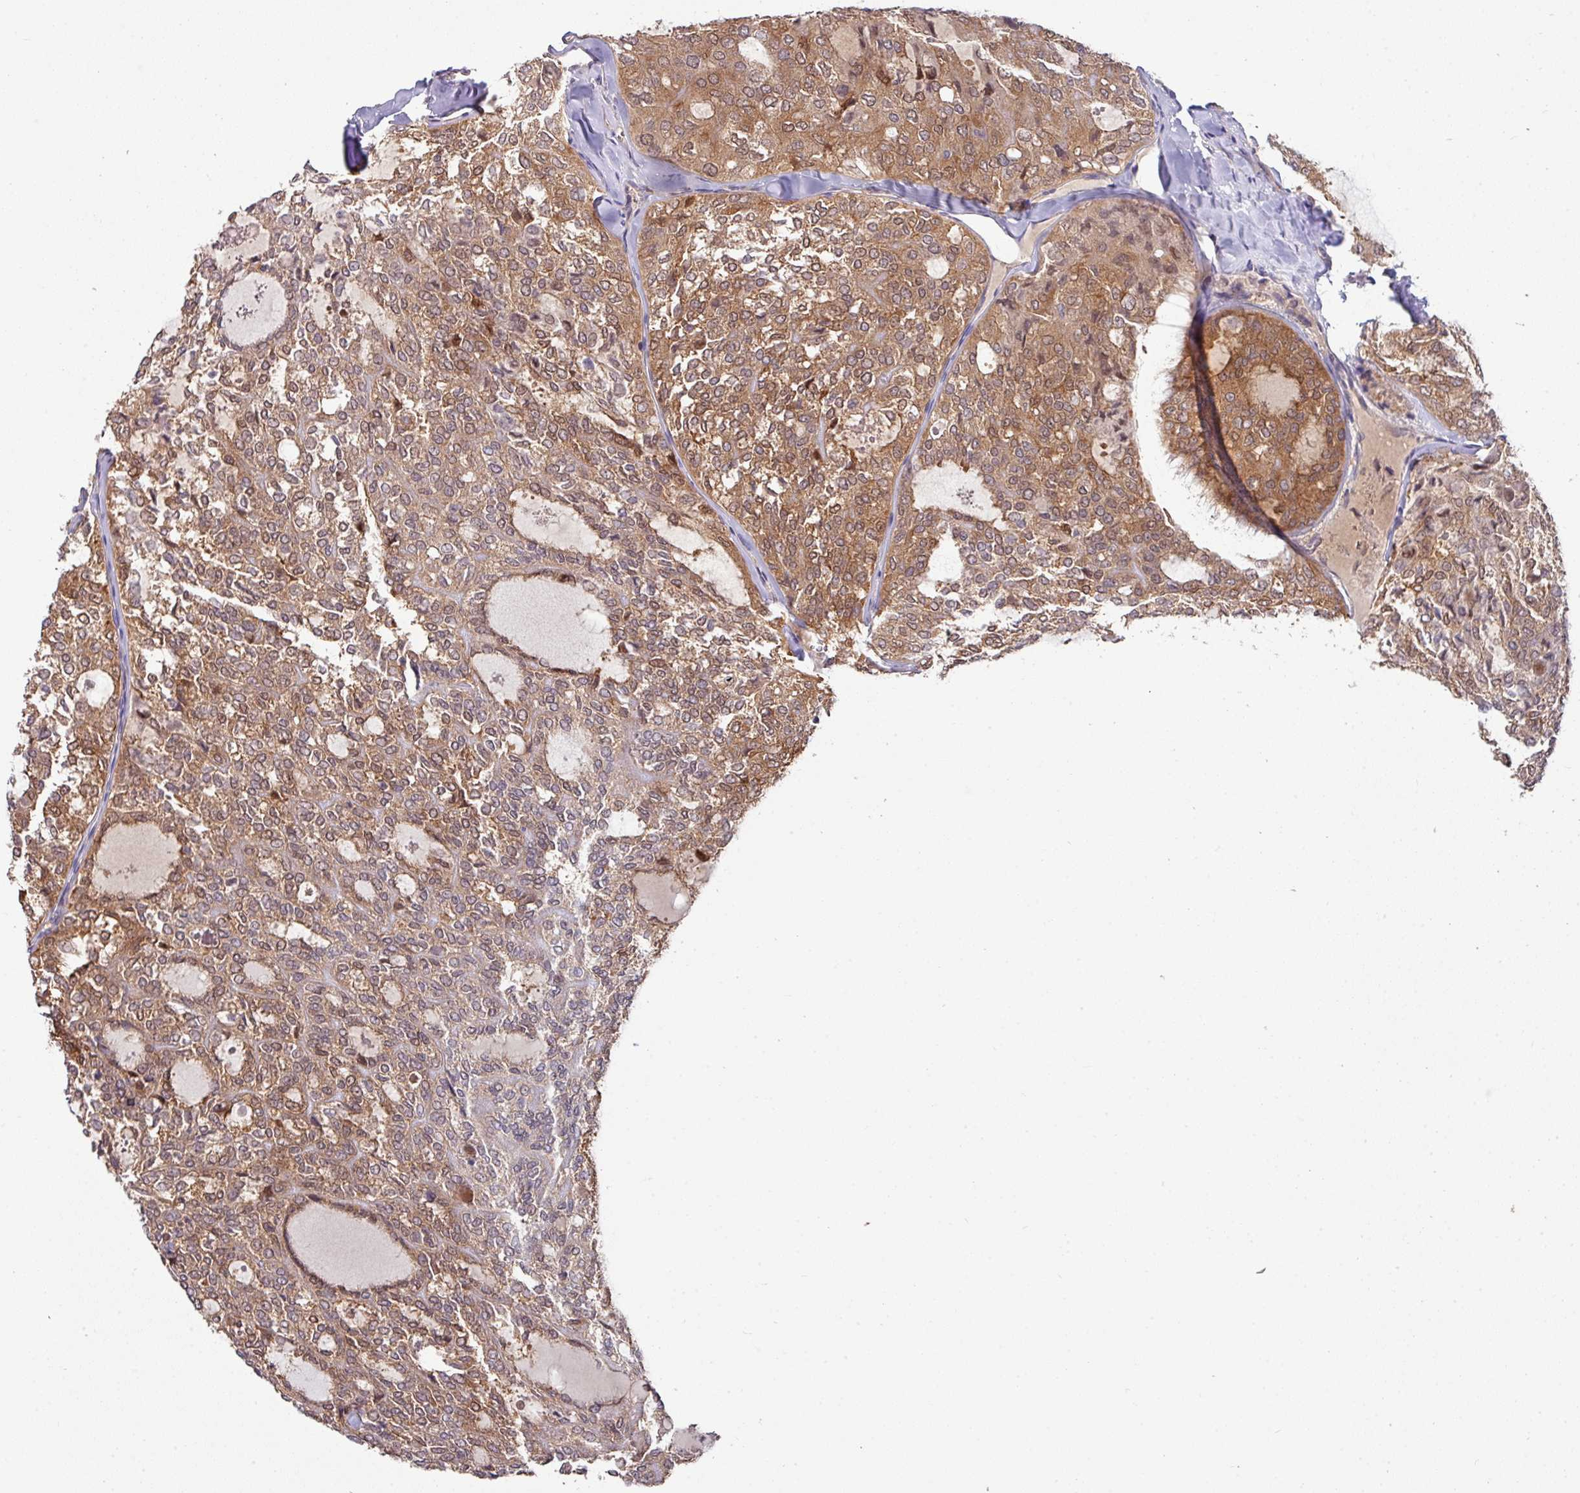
{"staining": {"intensity": "moderate", "quantity": ">75%", "location": "cytoplasmic/membranous"}, "tissue": "thyroid cancer", "cell_type": "Tumor cells", "image_type": "cancer", "snomed": [{"axis": "morphology", "description": "Follicular adenoma carcinoma, NOS"}, {"axis": "topography", "description": "Thyroid gland"}], "caption": "Thyroid cancer stained with DAB immunohistochemistry (IHC) exhibits medium levels of moderate cytoplasmic/membranous positivity in approximately >75% of tumor cells.", "gene": "SLAMF6", "patient": {"sex": "male", "age": 75}}